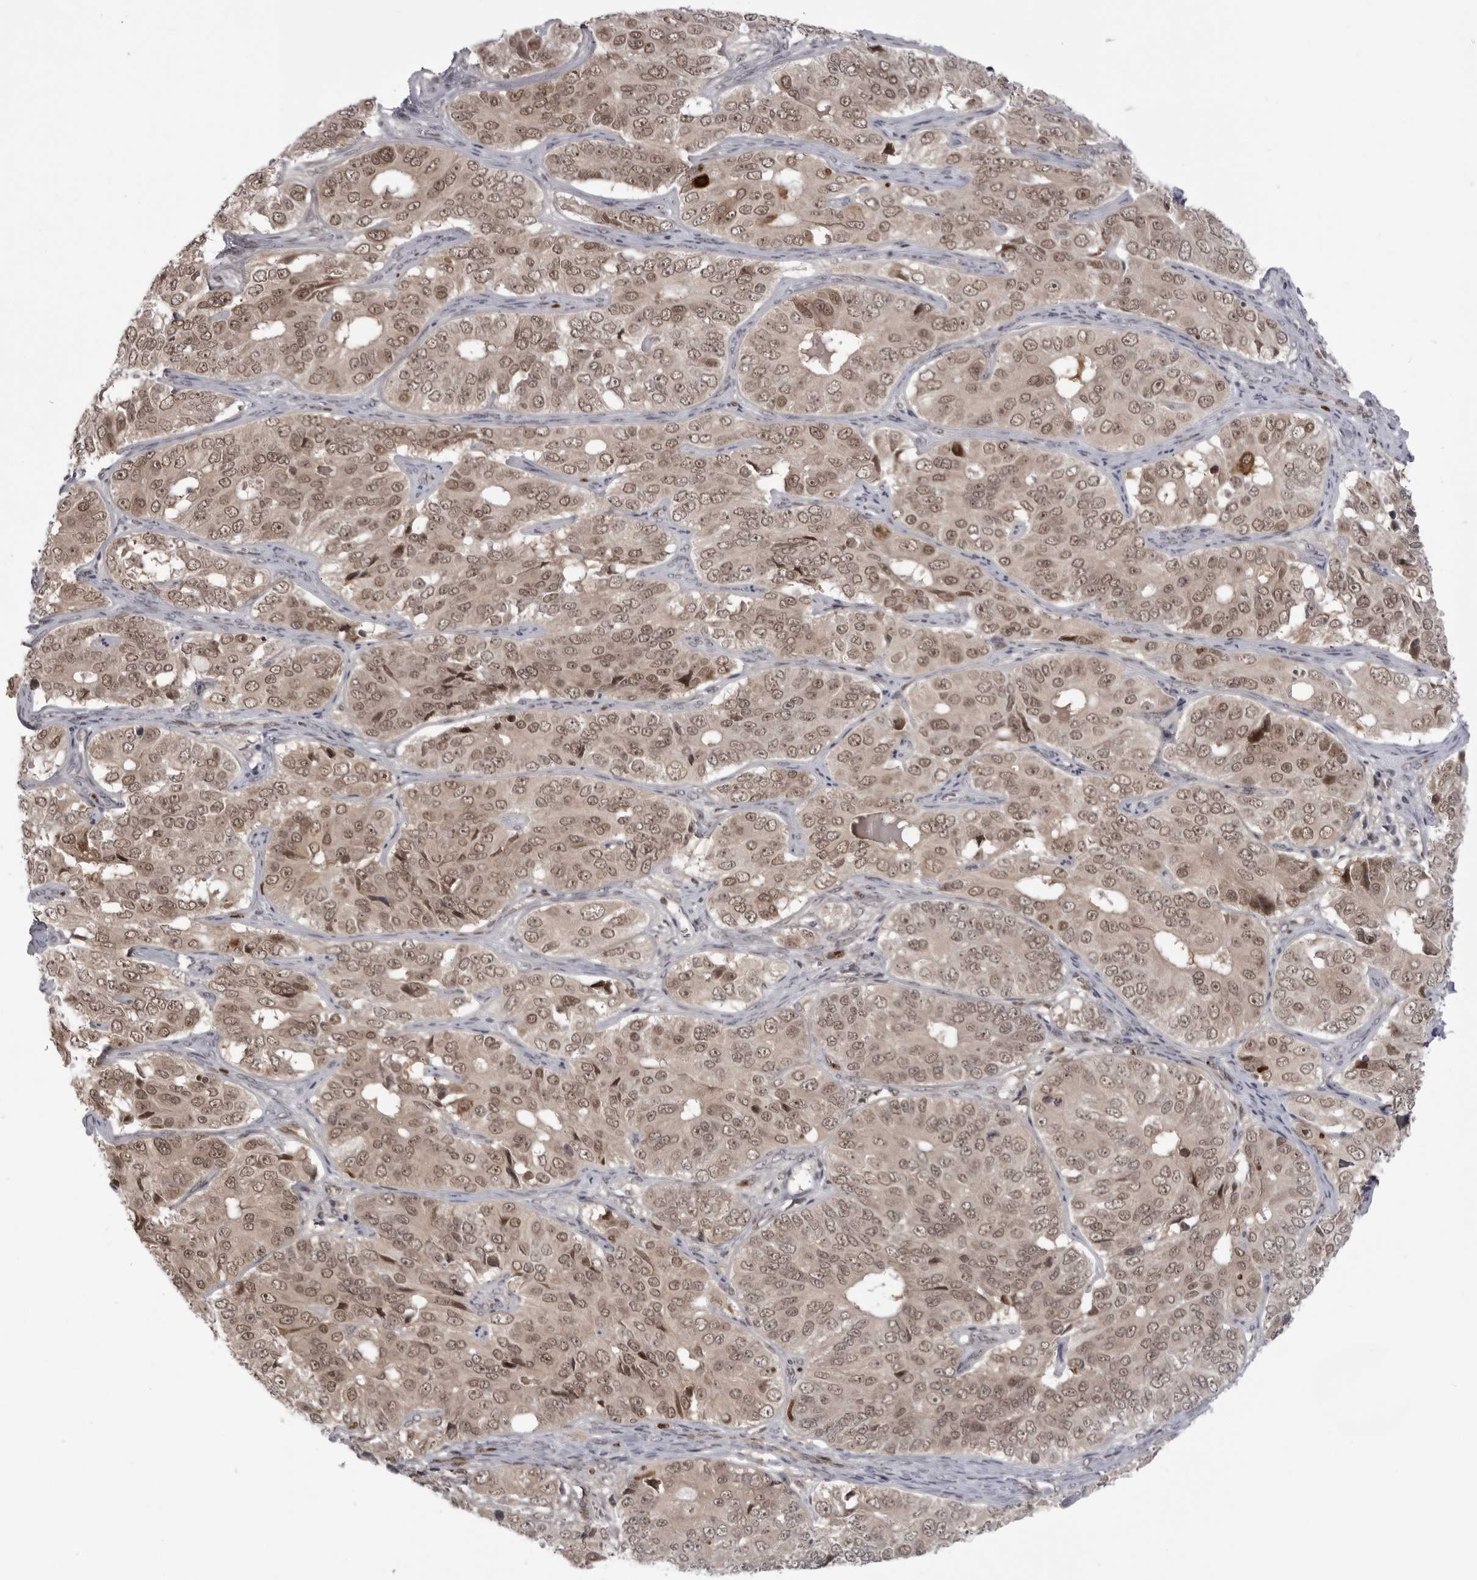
{"staining": {"intensity": "moderate", "quantity": ">75%", "location": "cytoplasmic/membranous,nuclear"}, "tissue": "ovarian cancer", "cell_type": "Tumor cells", "image_type": "cancer", "snomed": [{"axis": "morphology", "description": "Carcinoma, endometroid"}, {"axis": "topography", "description": "Ovary"}], "caption": "Immunohistochemistry photomicrograph of human ovarian endometroid carcinoma stained for a protein (brown), which displays medium levels of moderate cytoplasmic/membranous and nuclear expression in approximately >75% of tumor cells.", "gene": "PTK2B", "patient": {"sex": "female", "age": 51}}